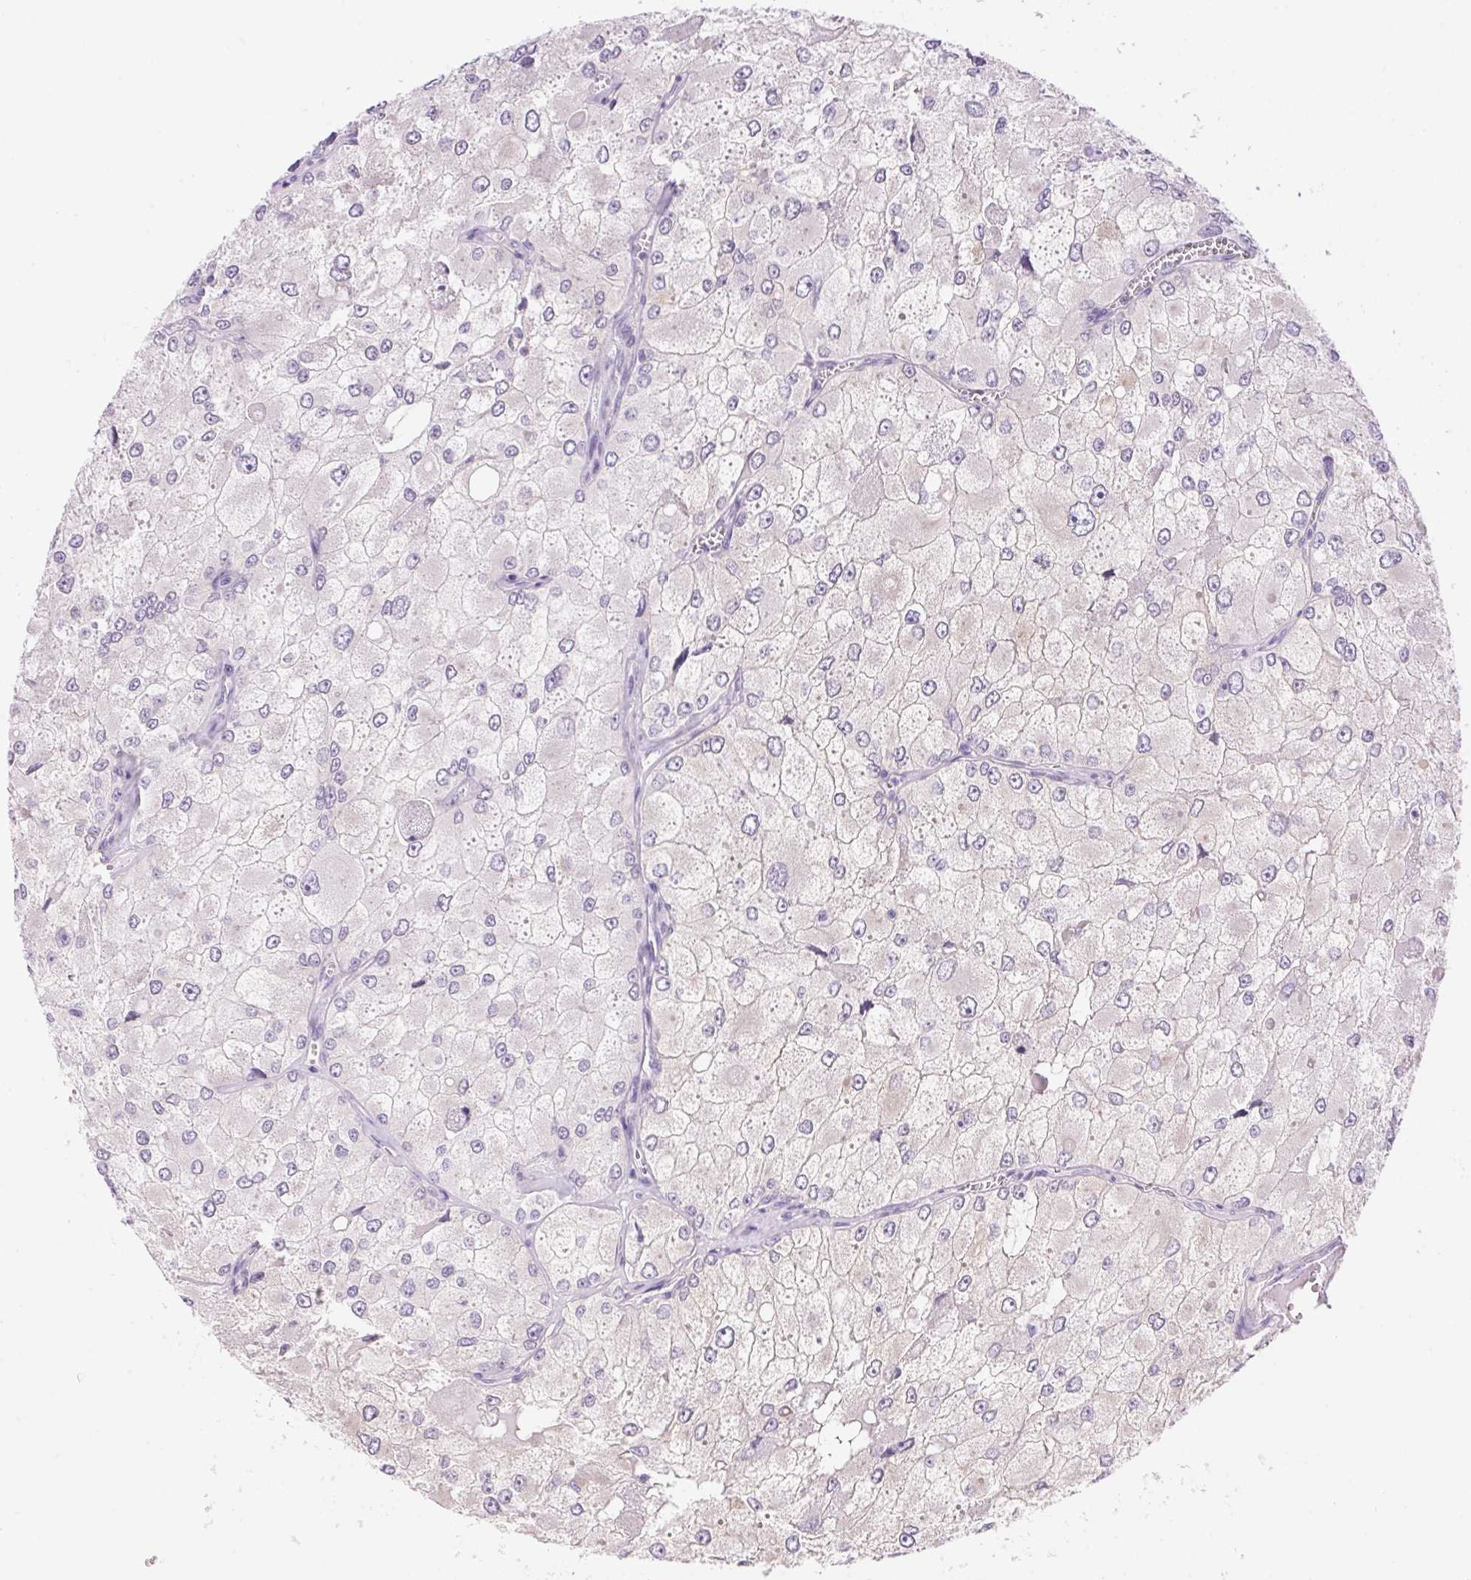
{"staining": {"intensity": "negative", "quantity": "none", "location": "none"}, "tissue": "renal cancer", "cell_type": "Tumor cells", "image_type": "cancer", "snomed": [{"axis": "morphology", "description": "Adenocarcinoma, NOS"}, {"axis": "topography", "description": "Kidney"}], "caption": "Tumor cells show no significant expression in renal cancer.", "gene": "DHCR24", "patient": {"sex": "female", "age": 70}}